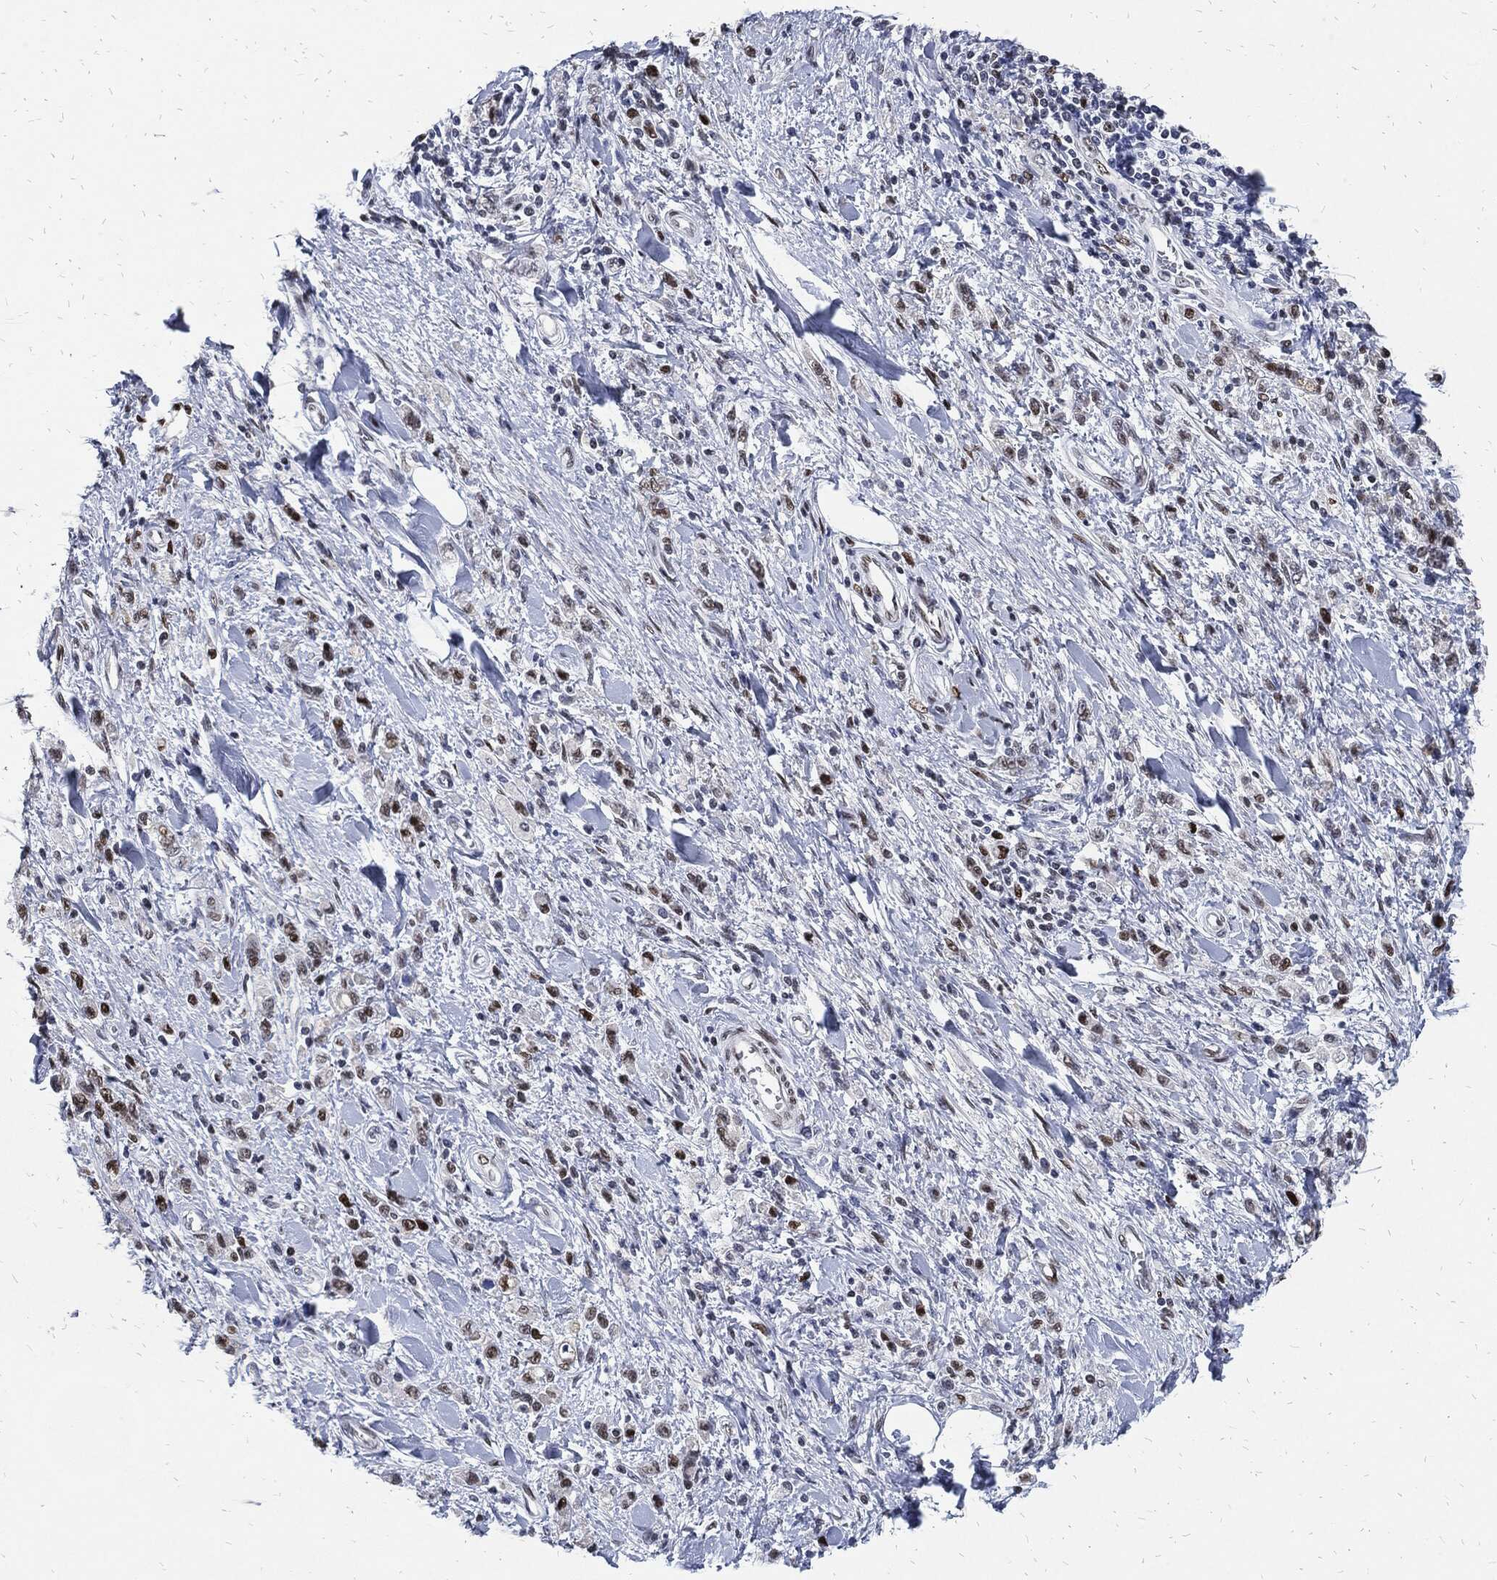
{"staining": {"intensity": "negative", "quantity": "none", "location": "none"}, "tissue": "stomach cancer", "cell_type": "Tumor cells", "image_type": "cancer", "snomed": [{"axis": "morphology", "description": "Adenocarcinoma, NOS"}, {"axis": "topography", "description": "Stomach"}], "caption": "Immunohistochemistry (IHC) of adenocarcinoma (stomach) exhibits no positivity in tumor cells. The staining was performed using DAB (3,3'-diaminobenzidine) to visualize the protein expression in brown, while the nuclei were stained in blue with hematoxylin (Magnification: 20x).", "gene": "JUN", "patient": {"sex": "male", "age": 77}}